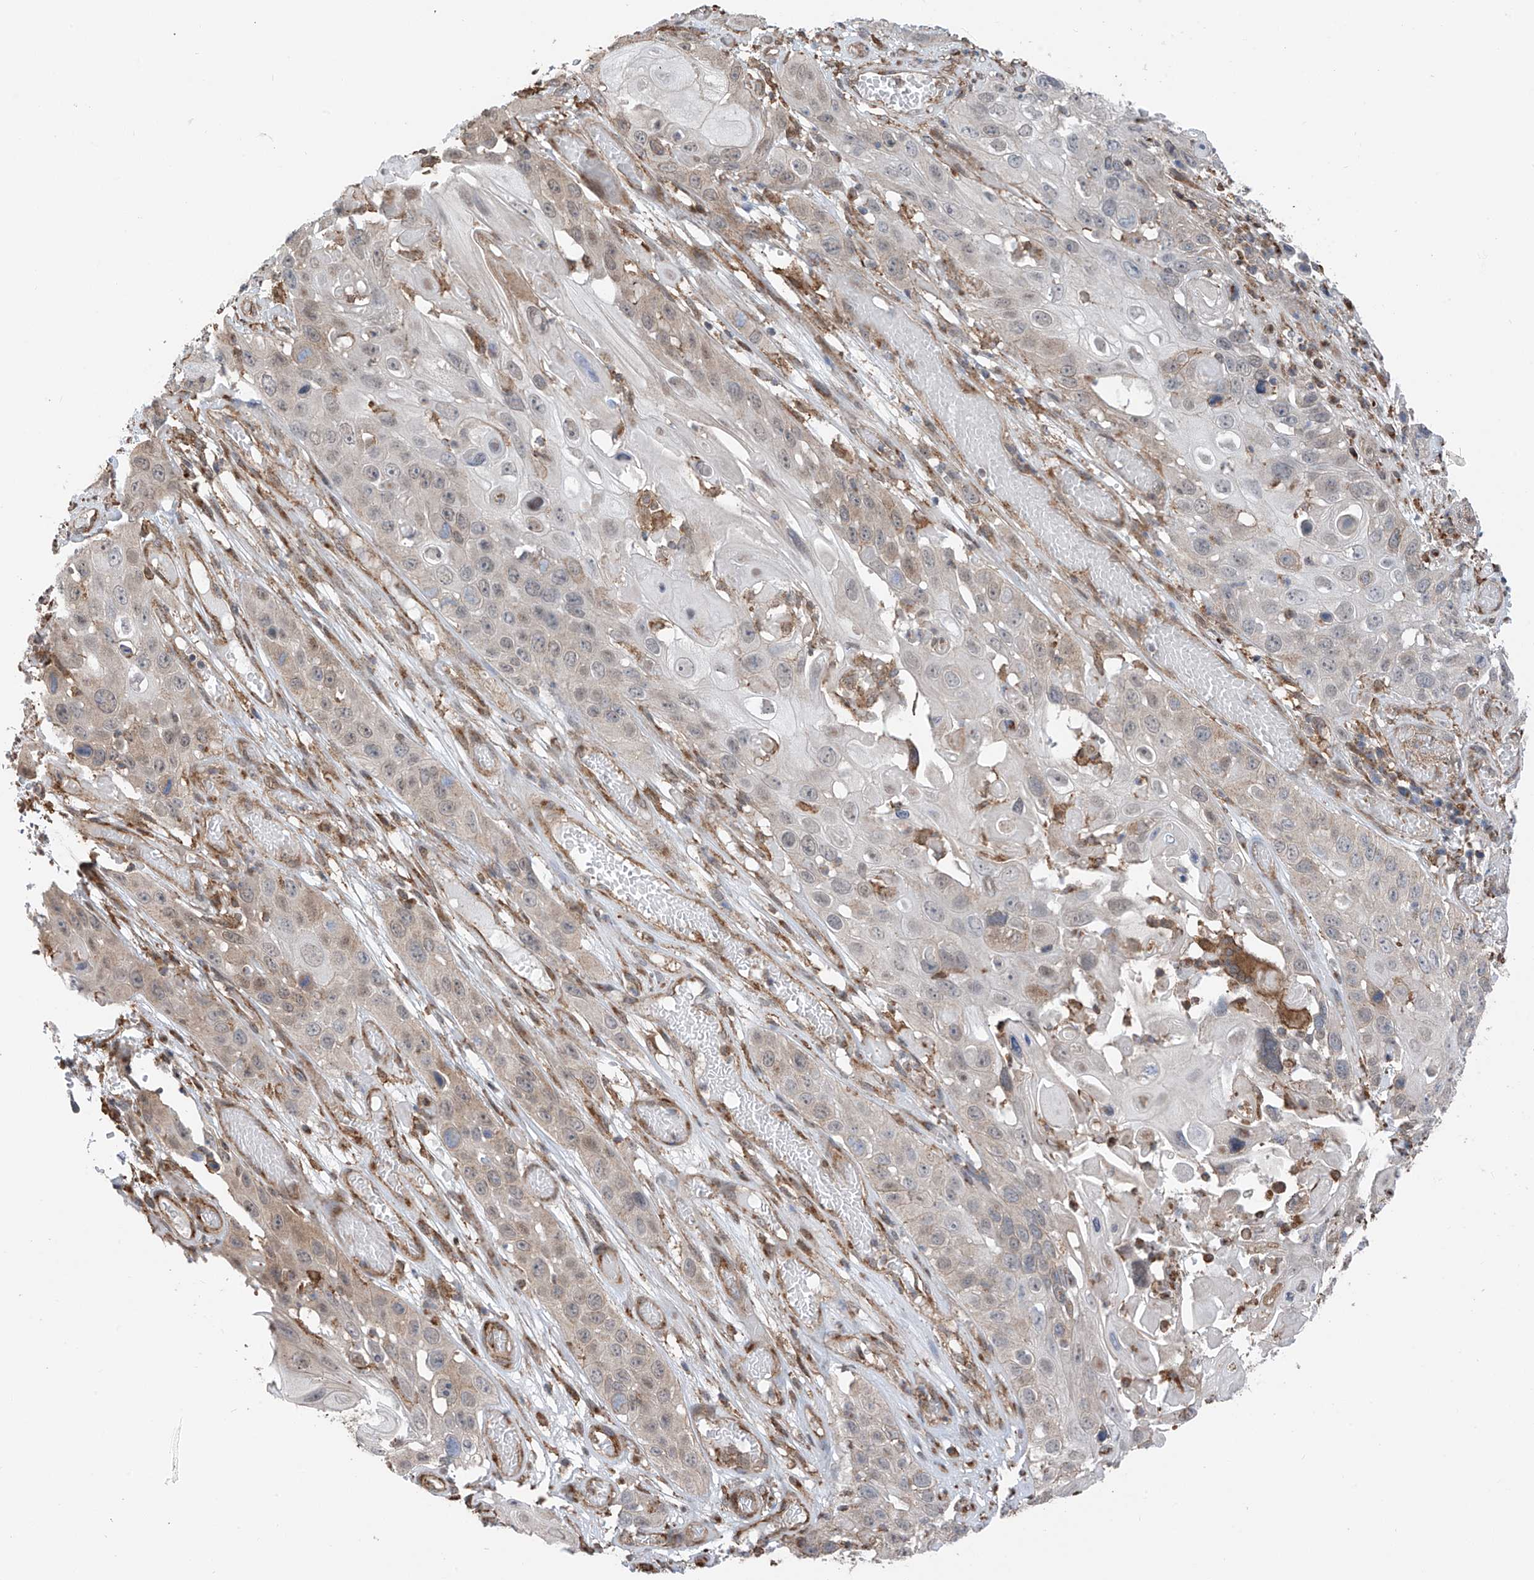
{"staining": {"intensity": "weak", "quantity": "<25%", "location": "cytoplasmic/membranous"}, "tissue": "skin cancer", "cell_type": "Tumor cells", "image_type": "cancer", "snomed": [{"axis": "morphology", "description": "Squamous cell carcinoma, NOS"}, {"axis": "topography", "description": "Skin"}], "caption": "This image is of skin cancer stained with IHC to label a protein in brown with the nuclei are counter-stained blue. There is no expression in tumor cells.", "gene": "ZNF189", "patient": {"sex": "male", "age": 55}}